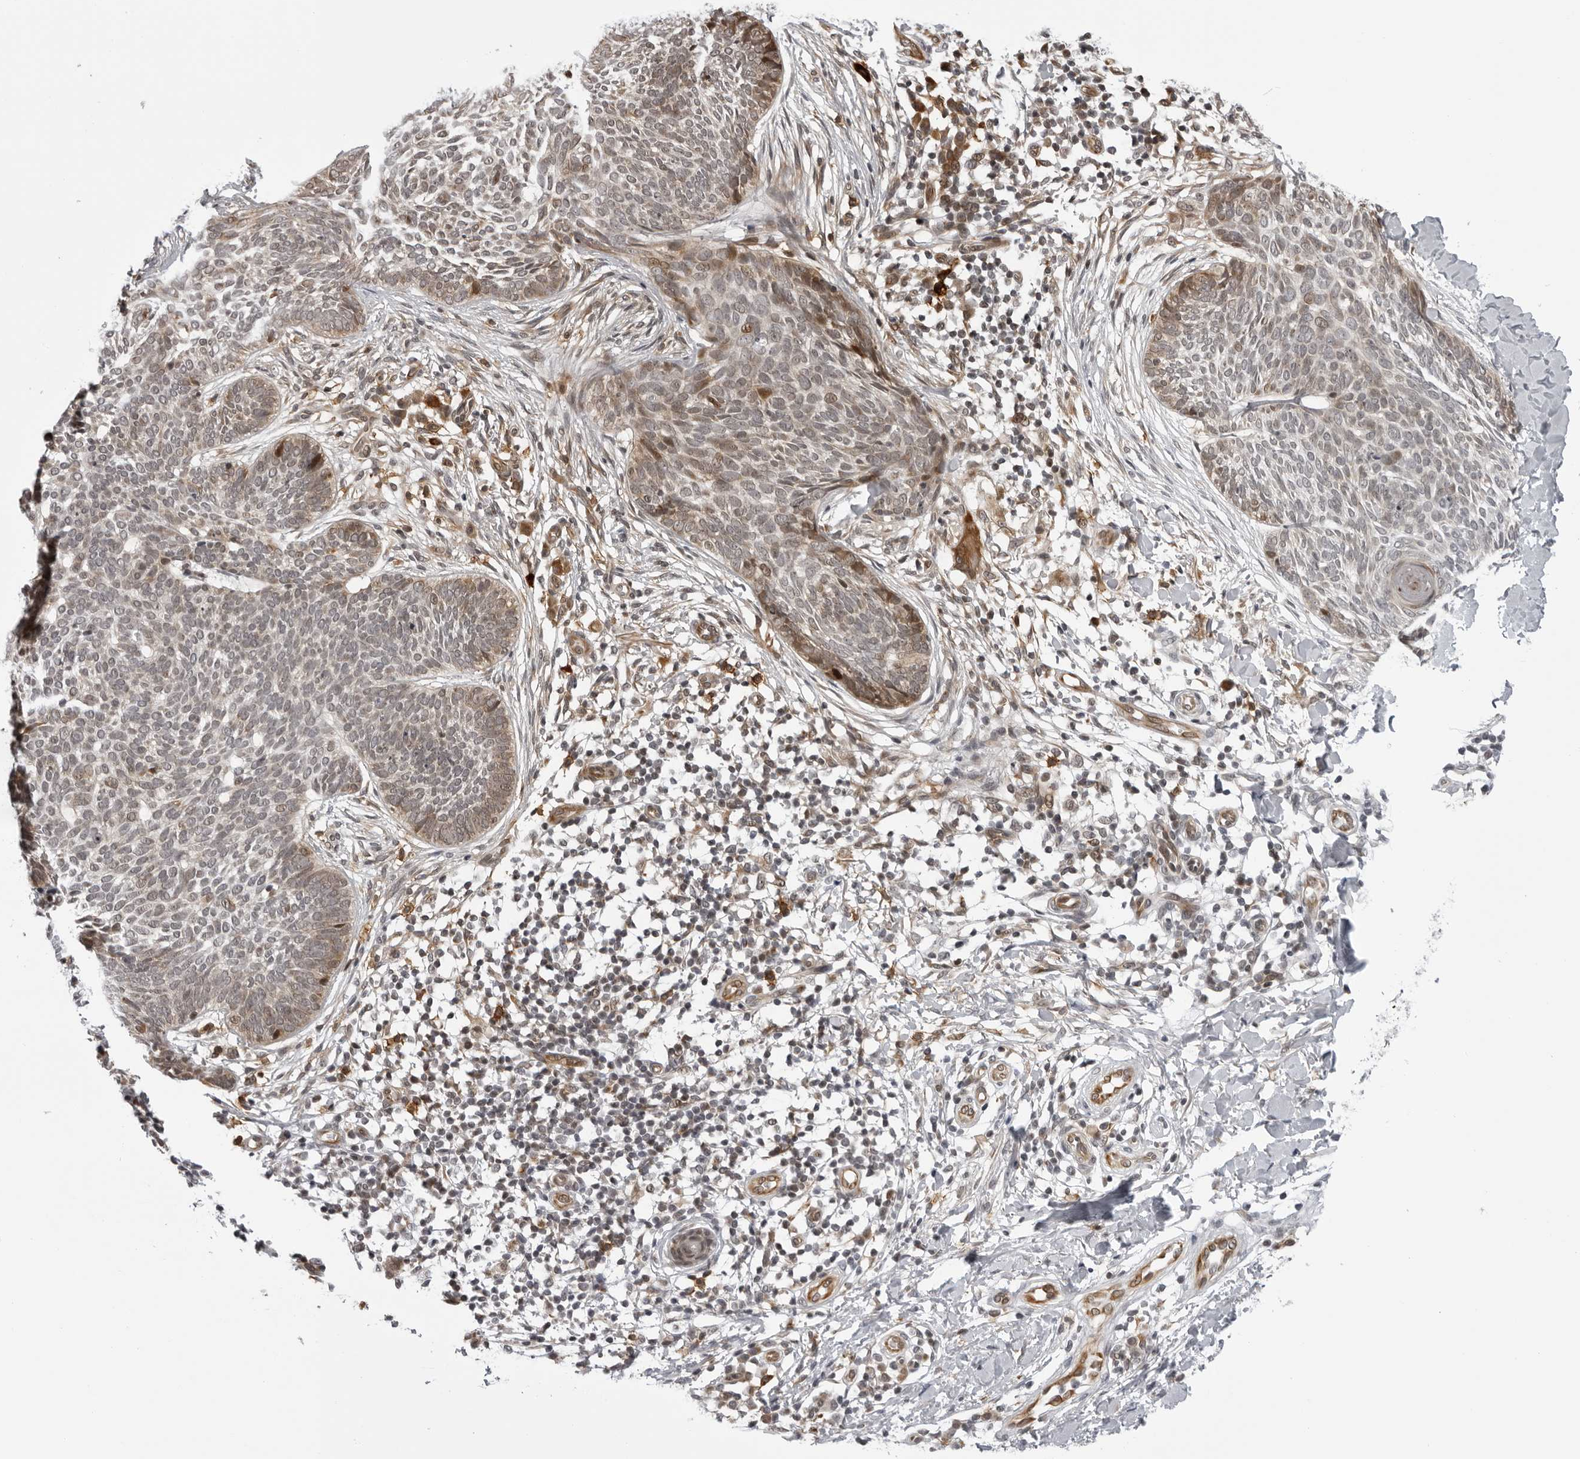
{"staining": {"intensity": "moderate", "quantity": "25%-75%", "location": "cytoplasmic/membranous"}, "tissue": "skin cancer", "cell_type": "Tumor cells", "image_type": "cancer", "snomed": [{"axis": "morphology", "description": "Basal cell carcinoma"}, {"axis": "topography", "description": "Skin"}], "caption": "Skin cancer tissue exhibits moderate cytoplasmic/membranous staining in approximately 25%-75% of tumor cells", "gene": "GCSAML", "patient": {"sex": "female", "age": 64}}